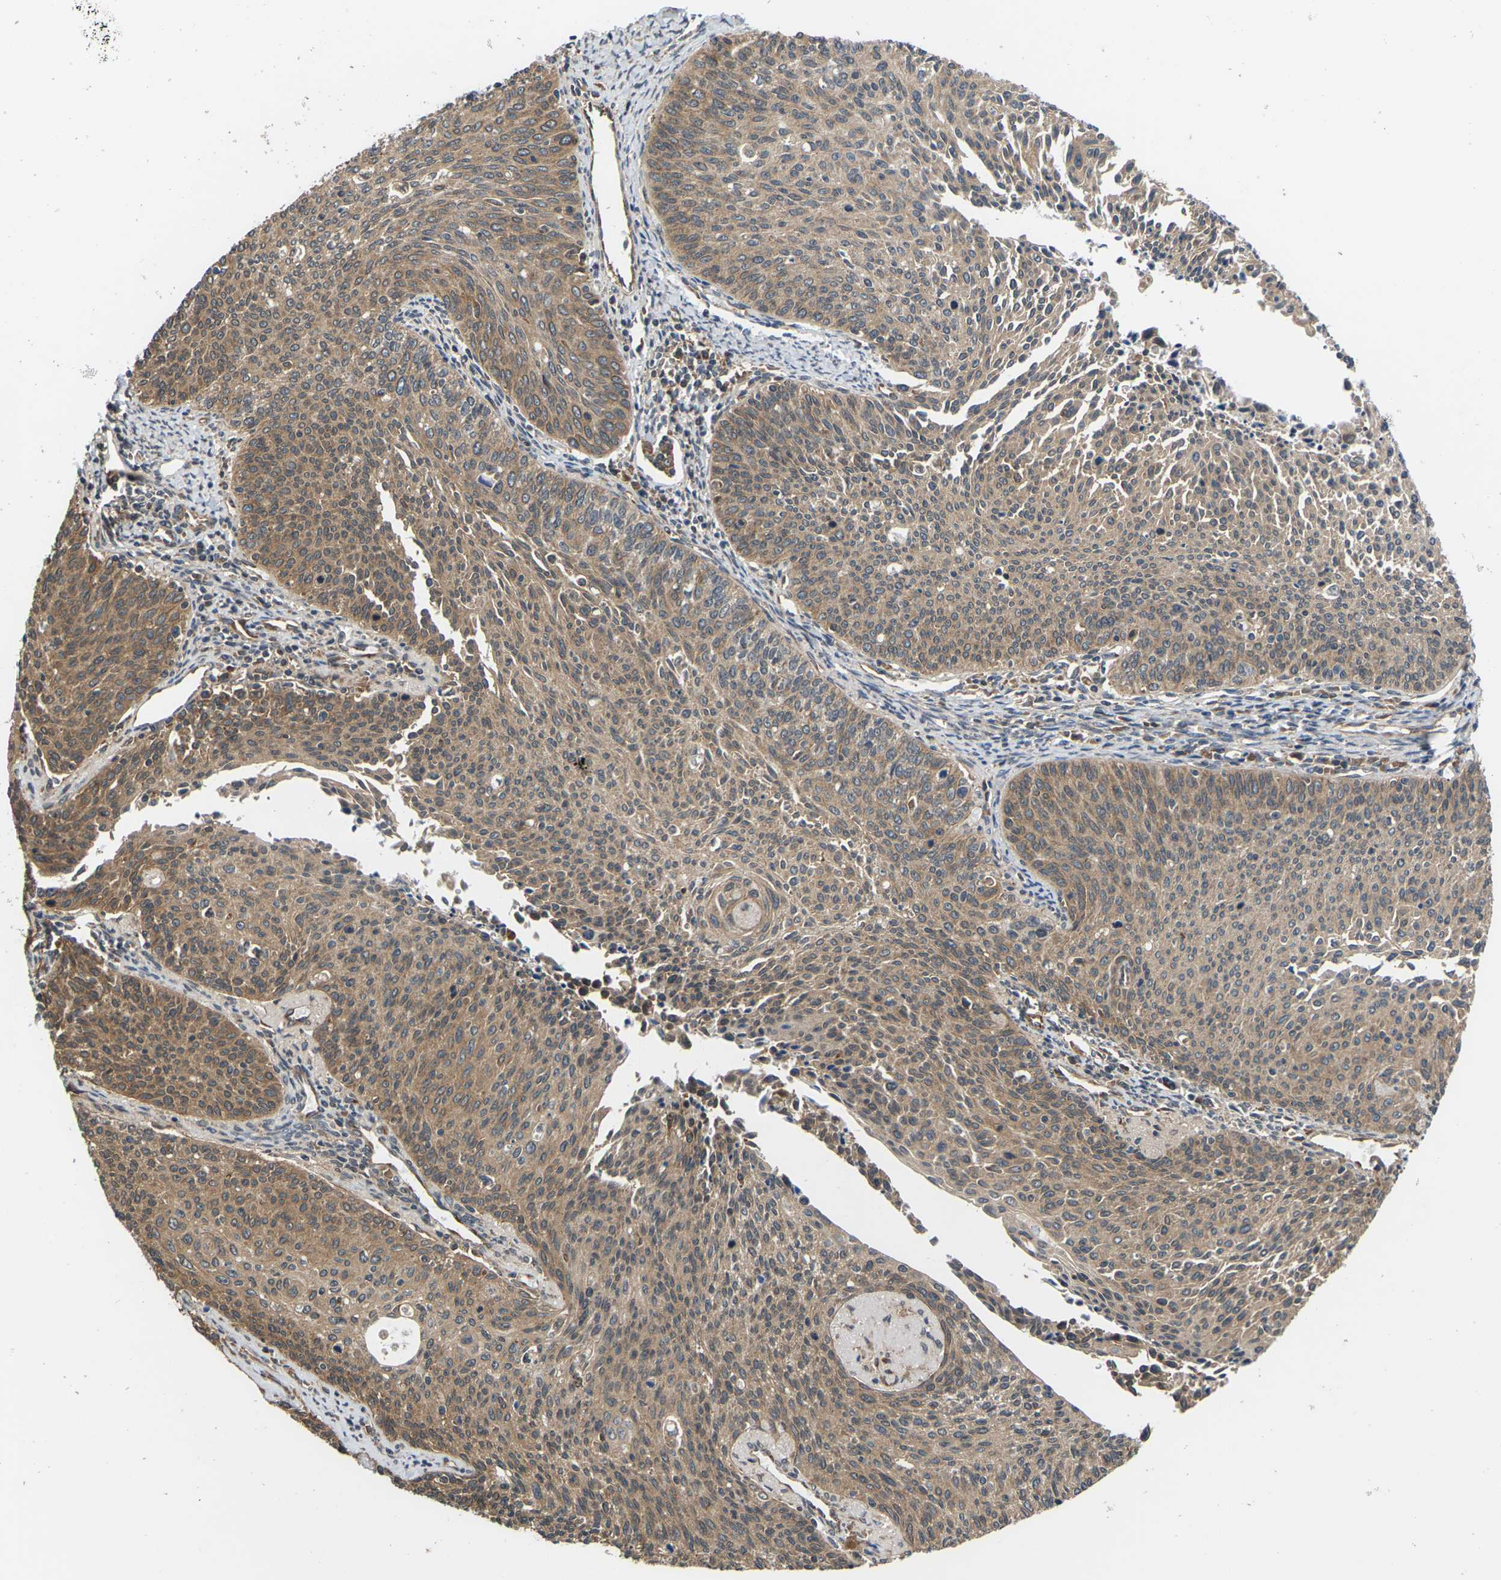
{"staining": {"intensity": "moderate", "quantity": ">75%", "location": "cytoplasmic/membranous"}, "tissue": "cervical cancer", "cell_type": "Tumor cells", "image_type": "cancer", "snomed": [{"axis": "morphology", "description": "Squamous cell carcinoma, NOS"}, {"axis": "topography", "description": "Cervix"}], "caption": "IHC (DAB (3,3'-diaminobenzidine)) staining of human cervical cancer (squamous cell carcinoma) displays moderate cytoplasmic/membranous protein staining in about >75% of tumor cells.", "gene": "NRAS", "patient": {"sex": "female", "age": 55}}